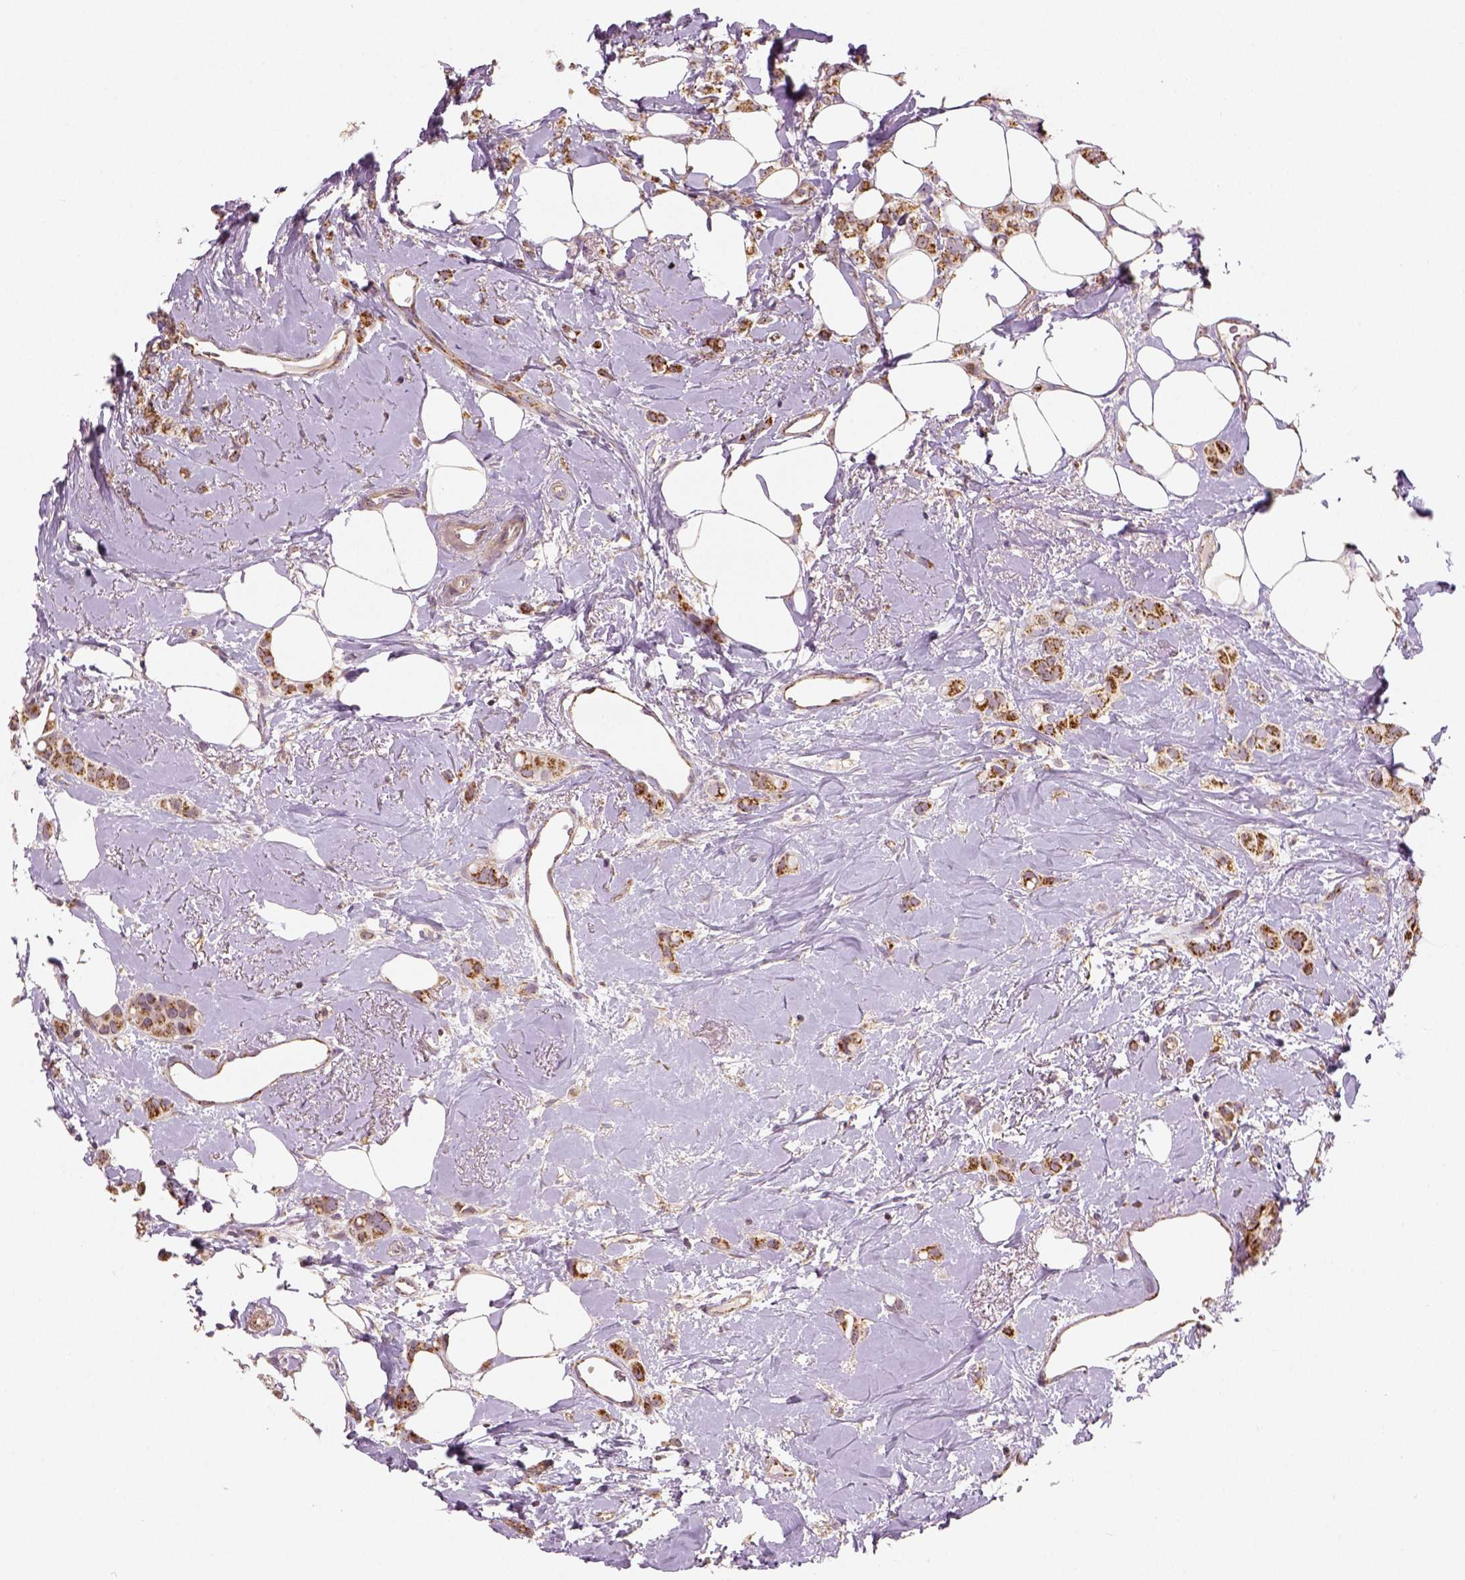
{"staining": {"intensity": "strong", "quantity": ">75%", "location": "cytoplasmic/membranous"}, "tissue": "breast cancer", "cell_type": "Tumor cells", "image_type": "cancer", "snomed": [{"axis": "morphology", "description": "Lobular carcinoma"}, {"axis": "topography", "description": "Breast"}], "caption": "Protein staining of breast cancer (lobular carcinoma) tissue displays strong cytoplasmic/membranous expression in about >75% of tumor cells. The staining was performed using DAB (3,3'-diaminobenzidine) to visualize the protein expression in brown, while the nuclei were stained in blue with hematoxylin (Magnification: 20x).", "gene": "PGAM5", "patient": {"sex": "female", "age": 66}}